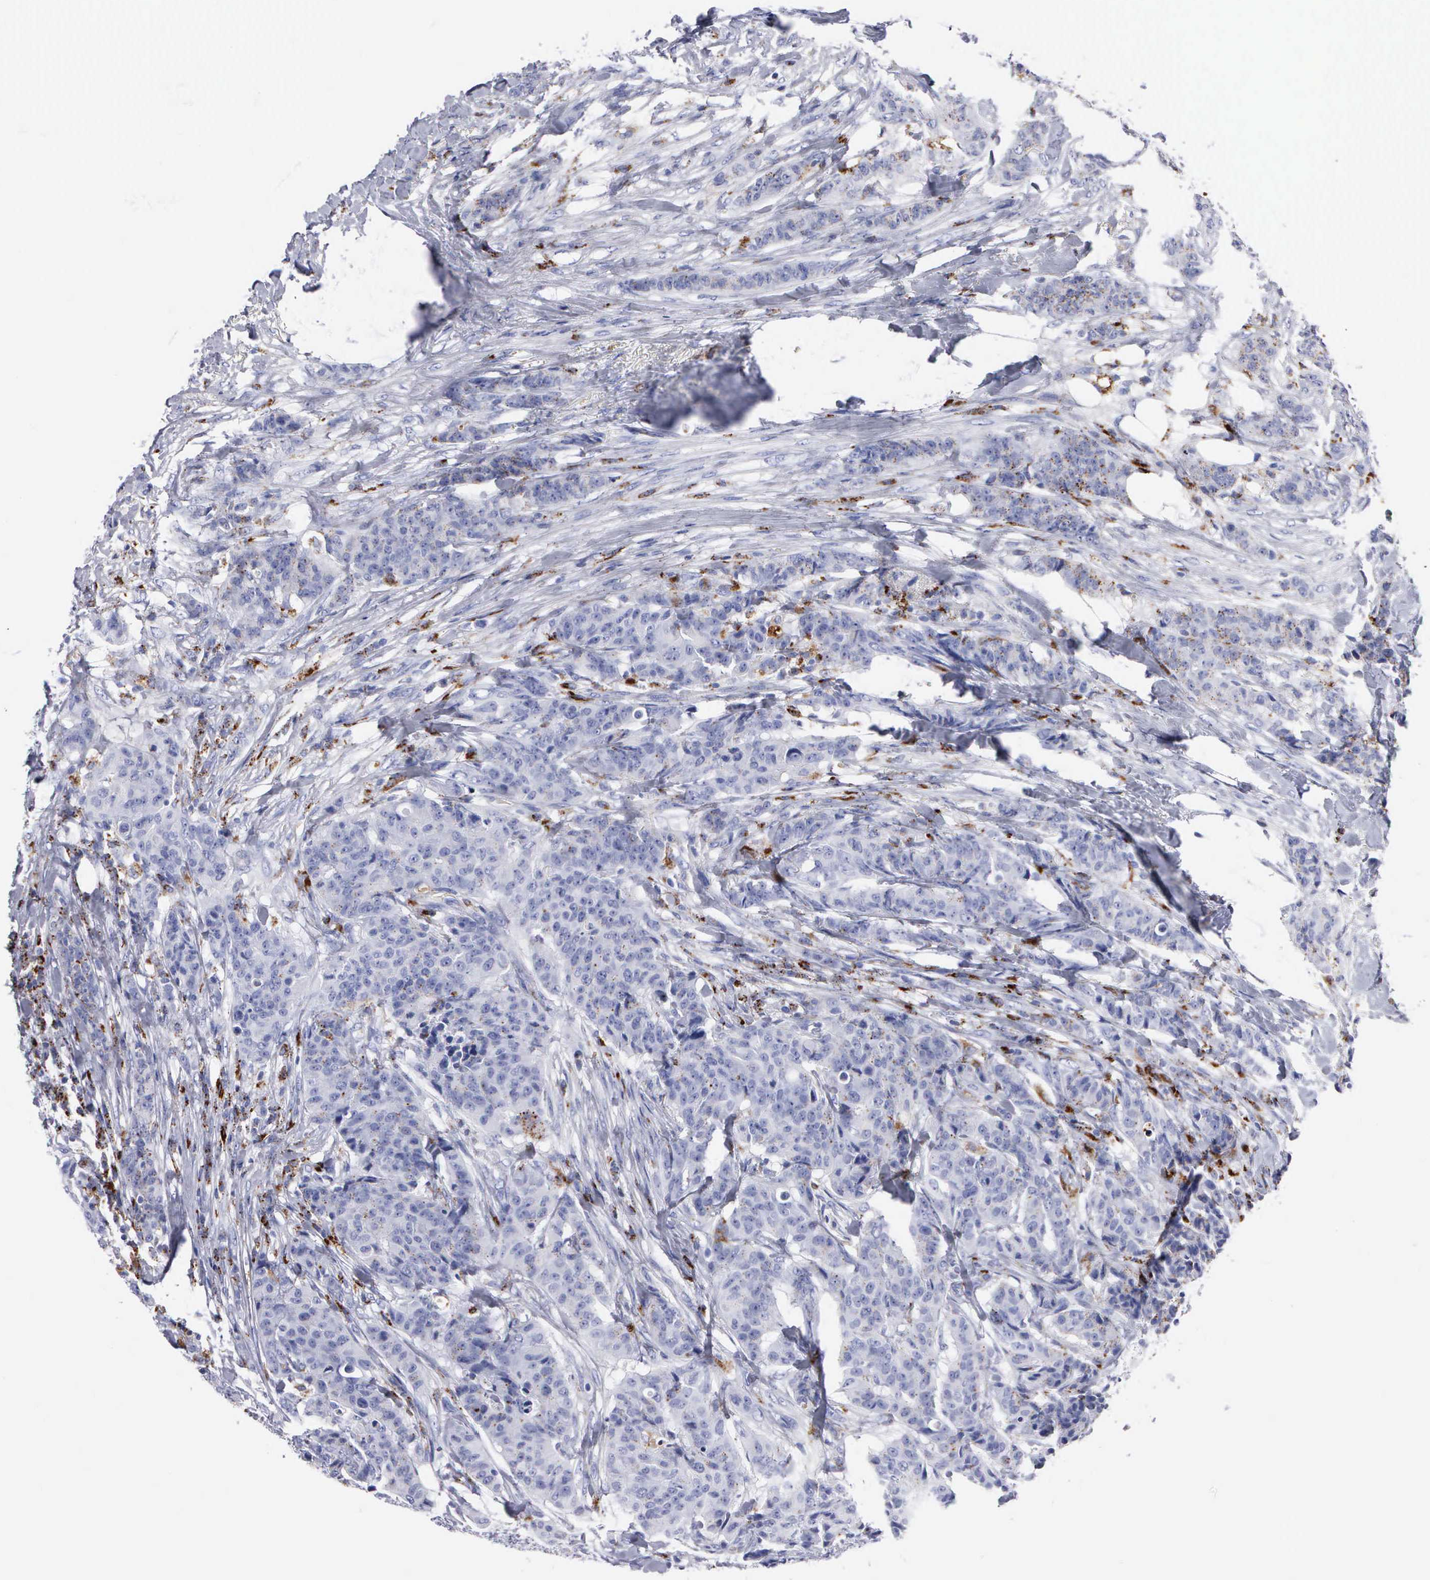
{"staining": {"intensity": "moderate", "quantity": "<25%", "location": "cytoplasmic/membranous"}, "tissue": "breast cancer", "cell_type": "Tumor cells", "image_type": "cancer", "snomed": [{"axis": "morphology", "description": "Duct carcinoma"}, {"axis": "topography", "description": "Breast"}], "caption": "Immunohistochemistry of breast invasive ductal carcinoma exhibits low levels of moderate cytoplasmic/membranous staining in about <25% of tumor cells.", "gene": "CTSH", "patient": {"sex": "female", "age": 40}}